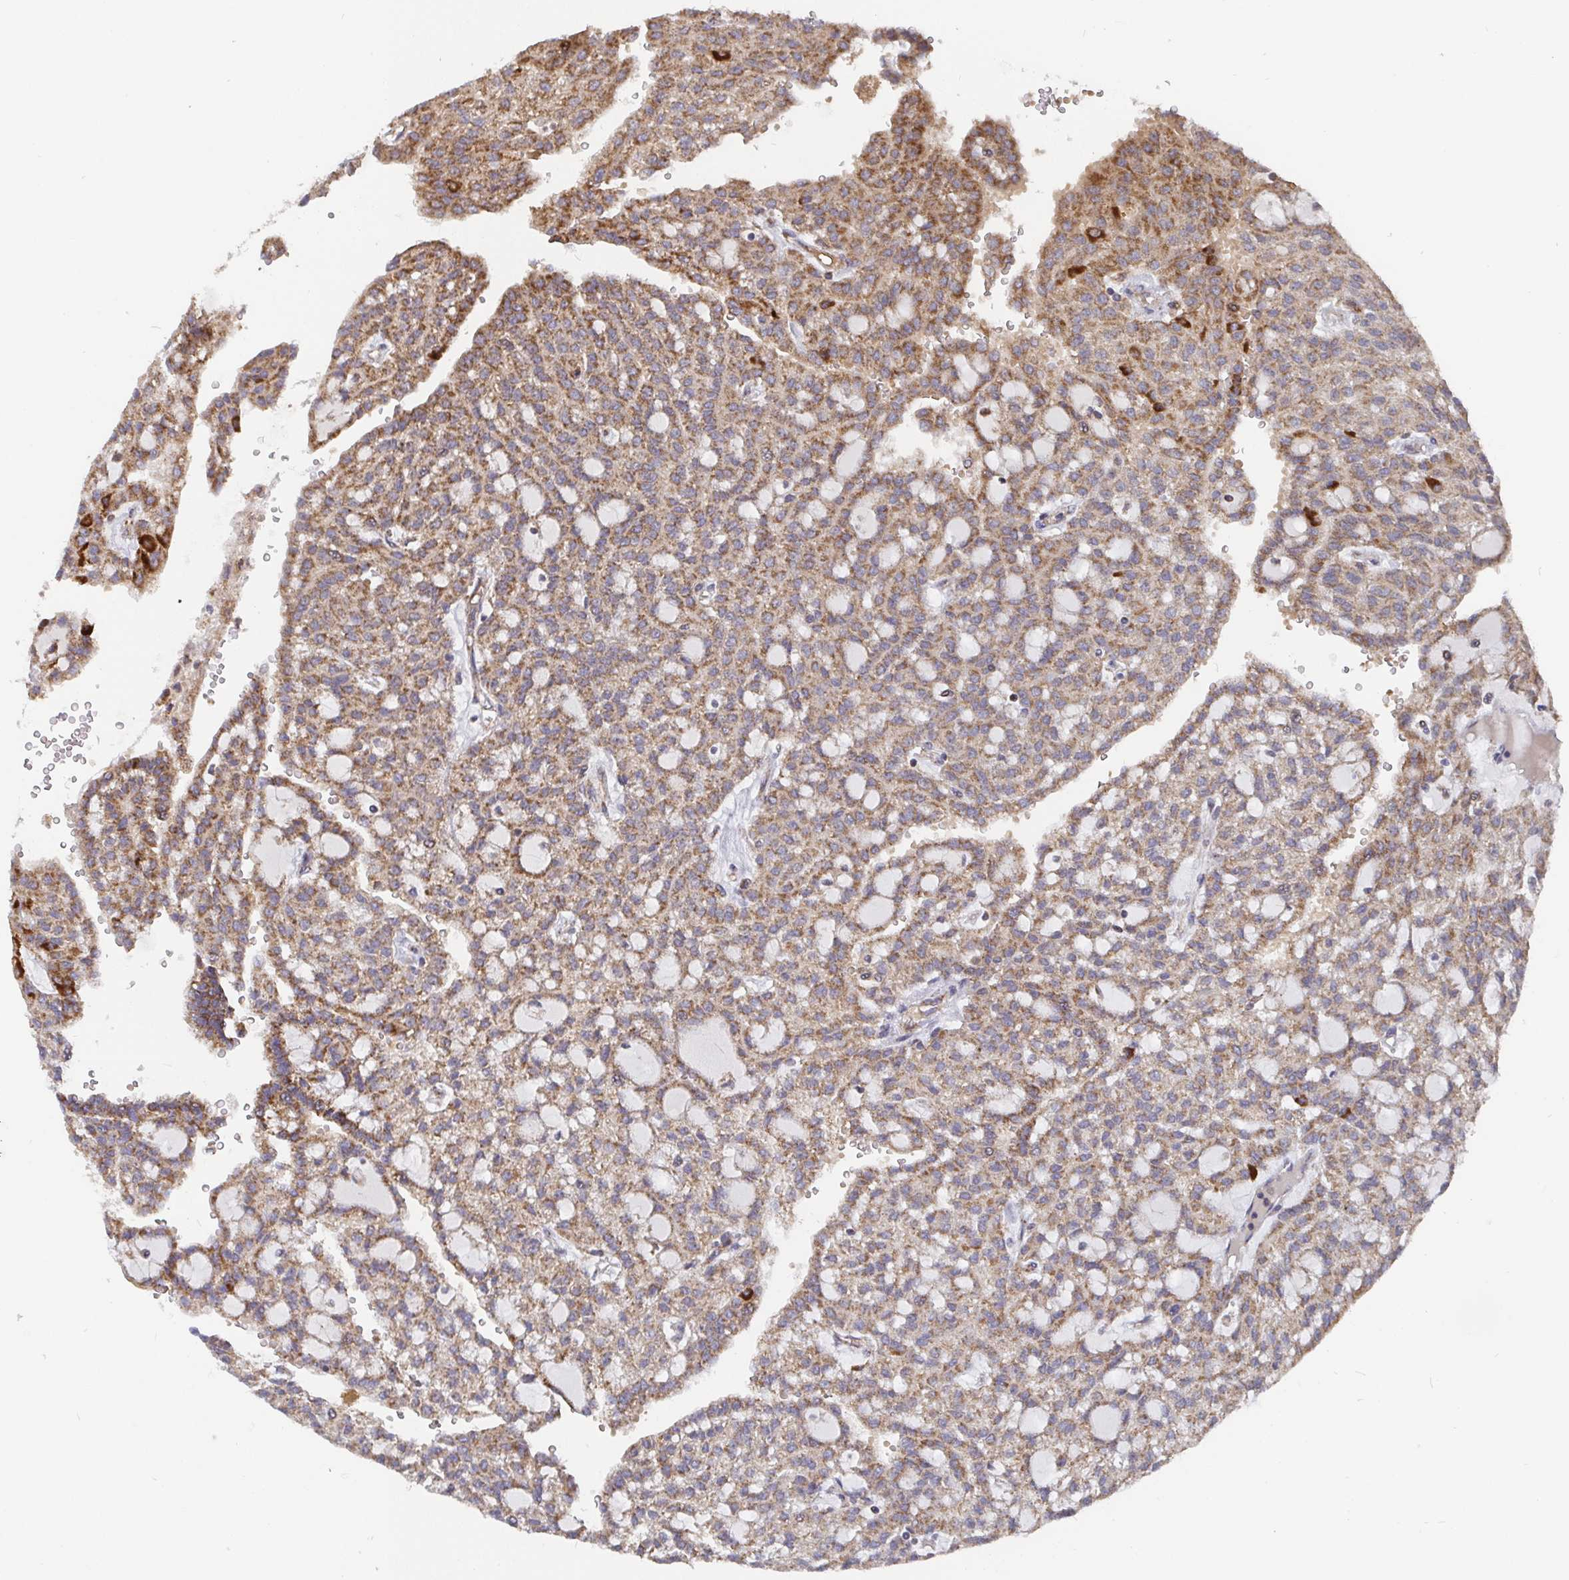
{"staining": {"intensity": "moderate", "quantity": ">75%", "location": "cytoplasmic/membranous"}, "tissue": "renal cancer", "cell_type": "Tumor cells", "image_type": "cancer", "snomed": [{"axis": "morphology", "description": "Adenocarcinoma, NOS"}, {"axis": "topography", "description": "Kidney"}], "caption": "Renal cancer tissue displays moderate cytoplasmic/membranous expression in approximately >75% of tumor cells, visualized by immunohistochemistry.", "gene": "PDF", "patient": {"sex": "male", "age": 63}}